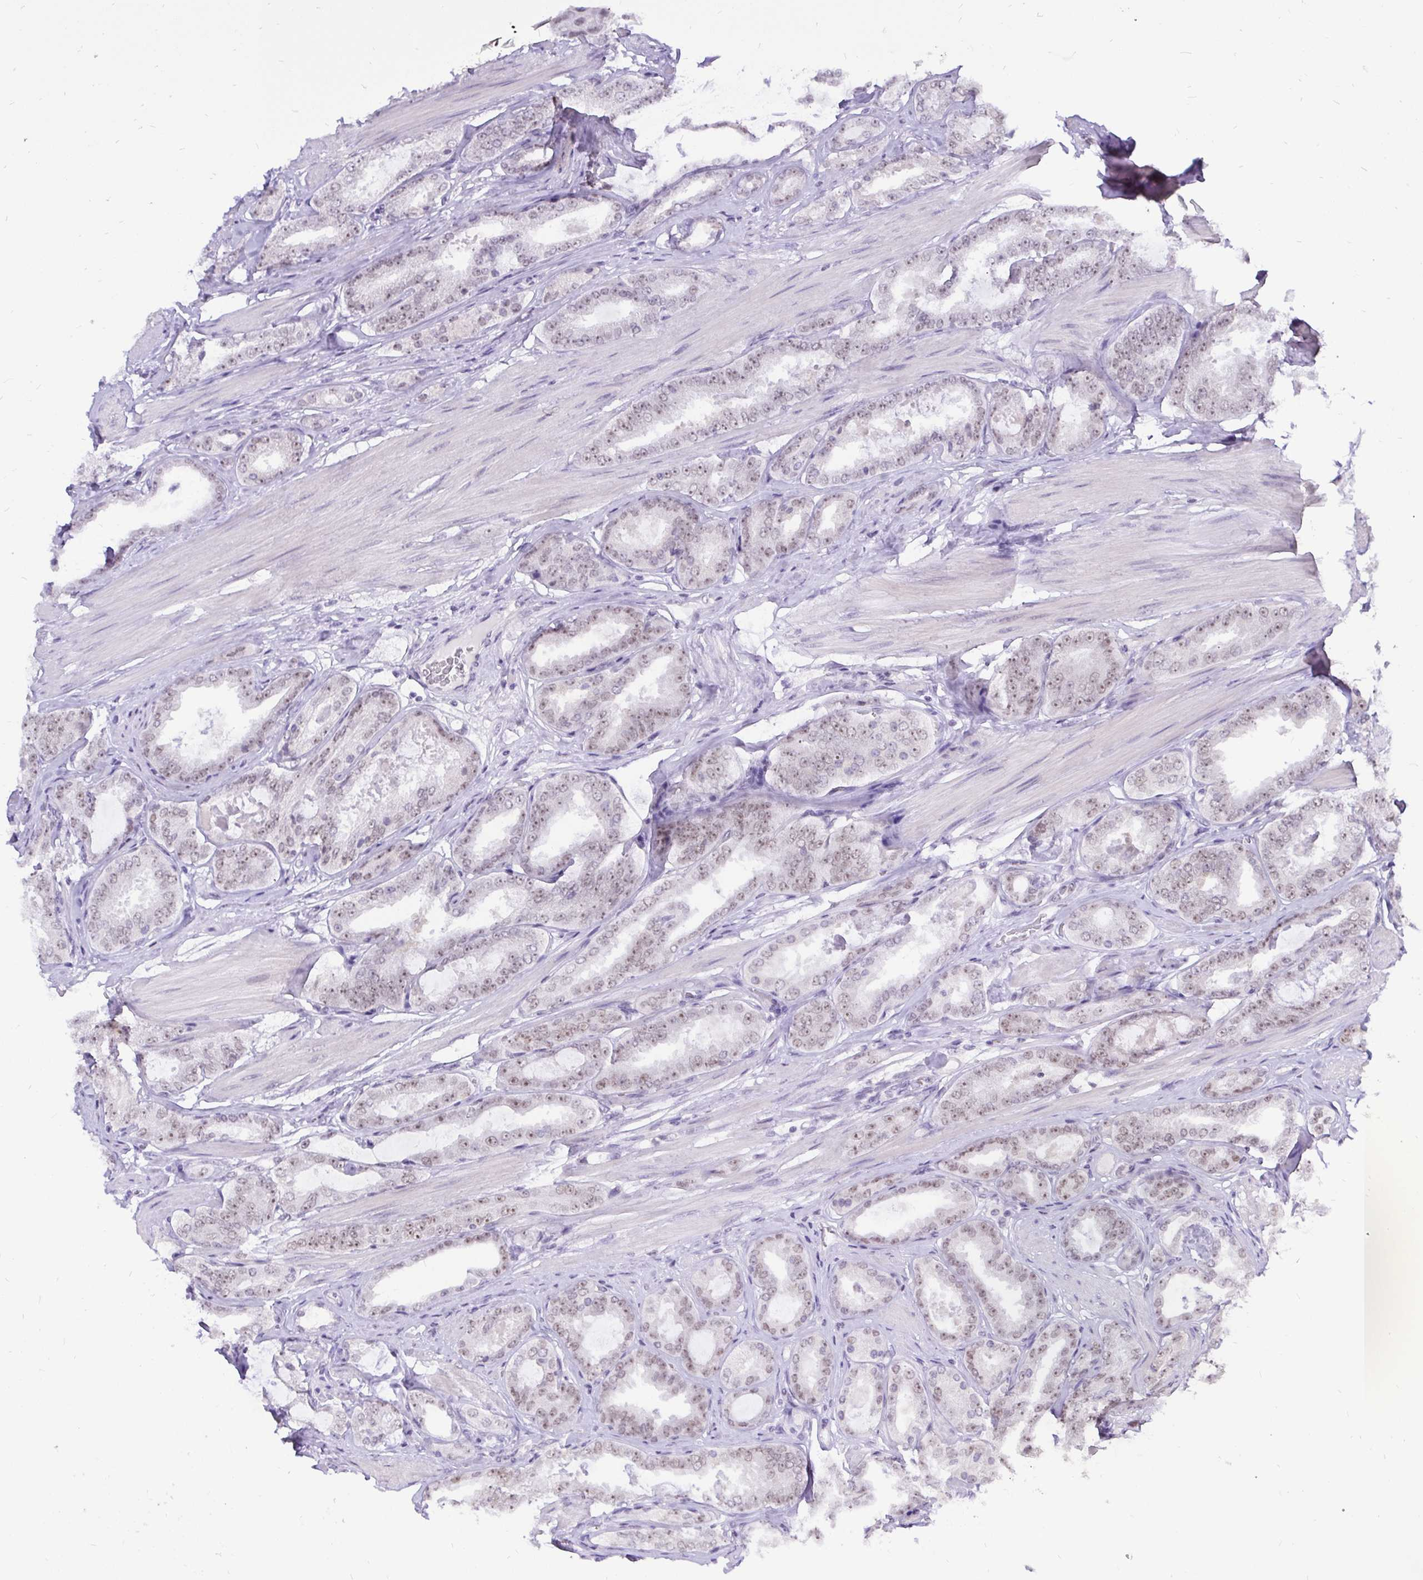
{"staining": {"intensity": "weak", "quantity": ">75%", "location": "nuclear"}, "tissue": "prostate cancer", "cell_type": "Tumor cells", "image_type": "cancer", "snomed": [{"axis": "morphology", "description": "Adenocarcinoma, High grade"}, {"axis": "topography", "description": "Prostate"}], "caption": "Immunohistochemical staining of human prostate cancer (adenocarcinoma (high-grade)) displays low levels of weak nuclear staining in approximately >75% of tumor cells.", "gene": "ZNF860", "patient": {"sex": "male", "age": 63}}